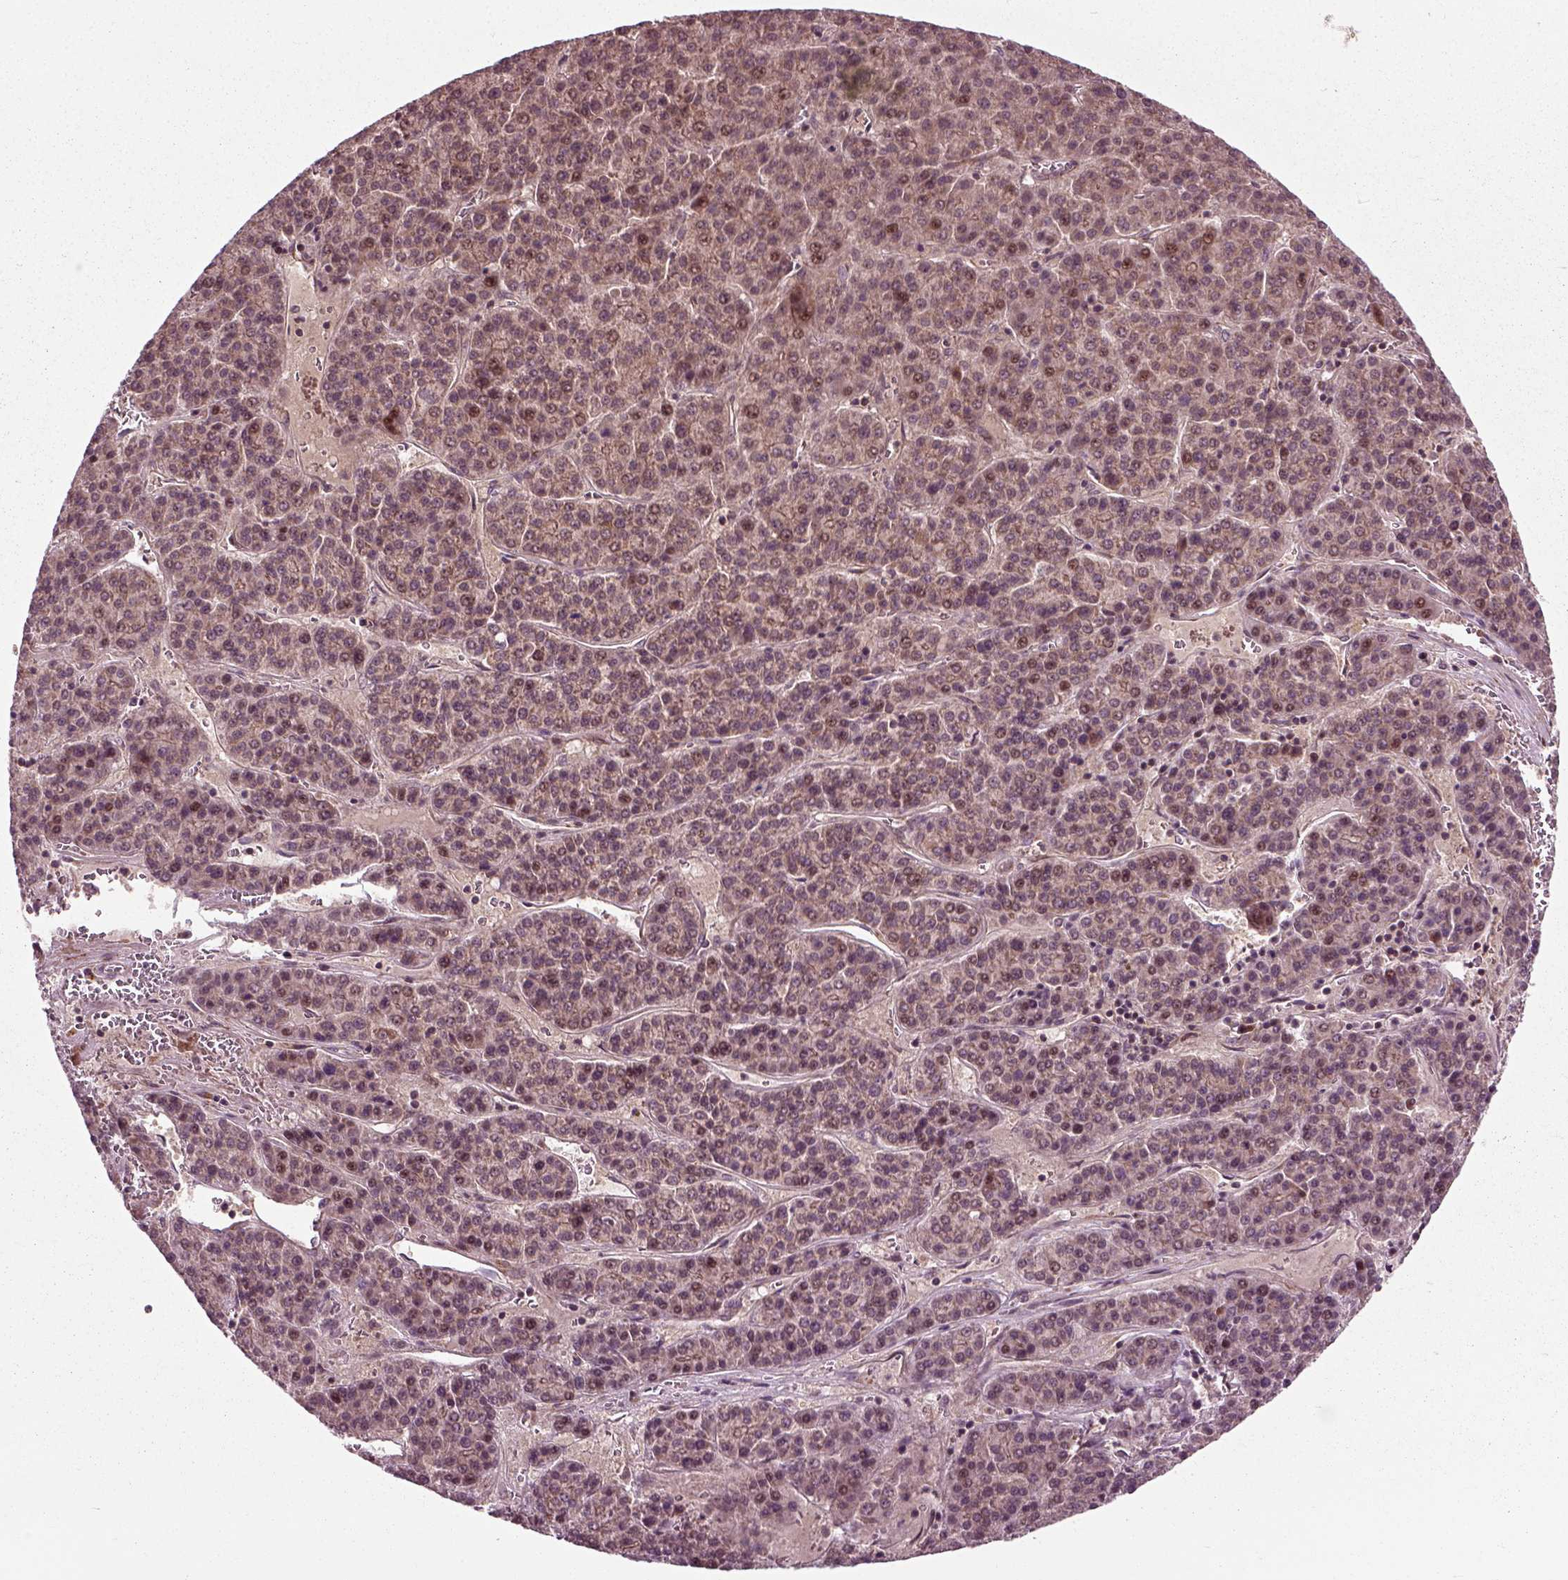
{"staining": {"intensity": "weak", "quantity": ">75%", "location": "cytoplasmic/membranous"}, "tissue": "liver cancer", "cell_type": "Tumor cells", "image_type": "cancer", "snomed": [{"axis": "morphology", "description": "Carcinoma, Hepatocellular, NOS"}, {"axis": "topography", "description": "Liver"}], "caption": "Approximately >75% of tumor cells in human hepatocellular carcinoma (liver) exhibit weak cytoplasmic/membranous protein expression as visualized by brown immunohistochemical staining.", "gene": "PLCD3", "patient": {"sex": "female", "age": 58}}